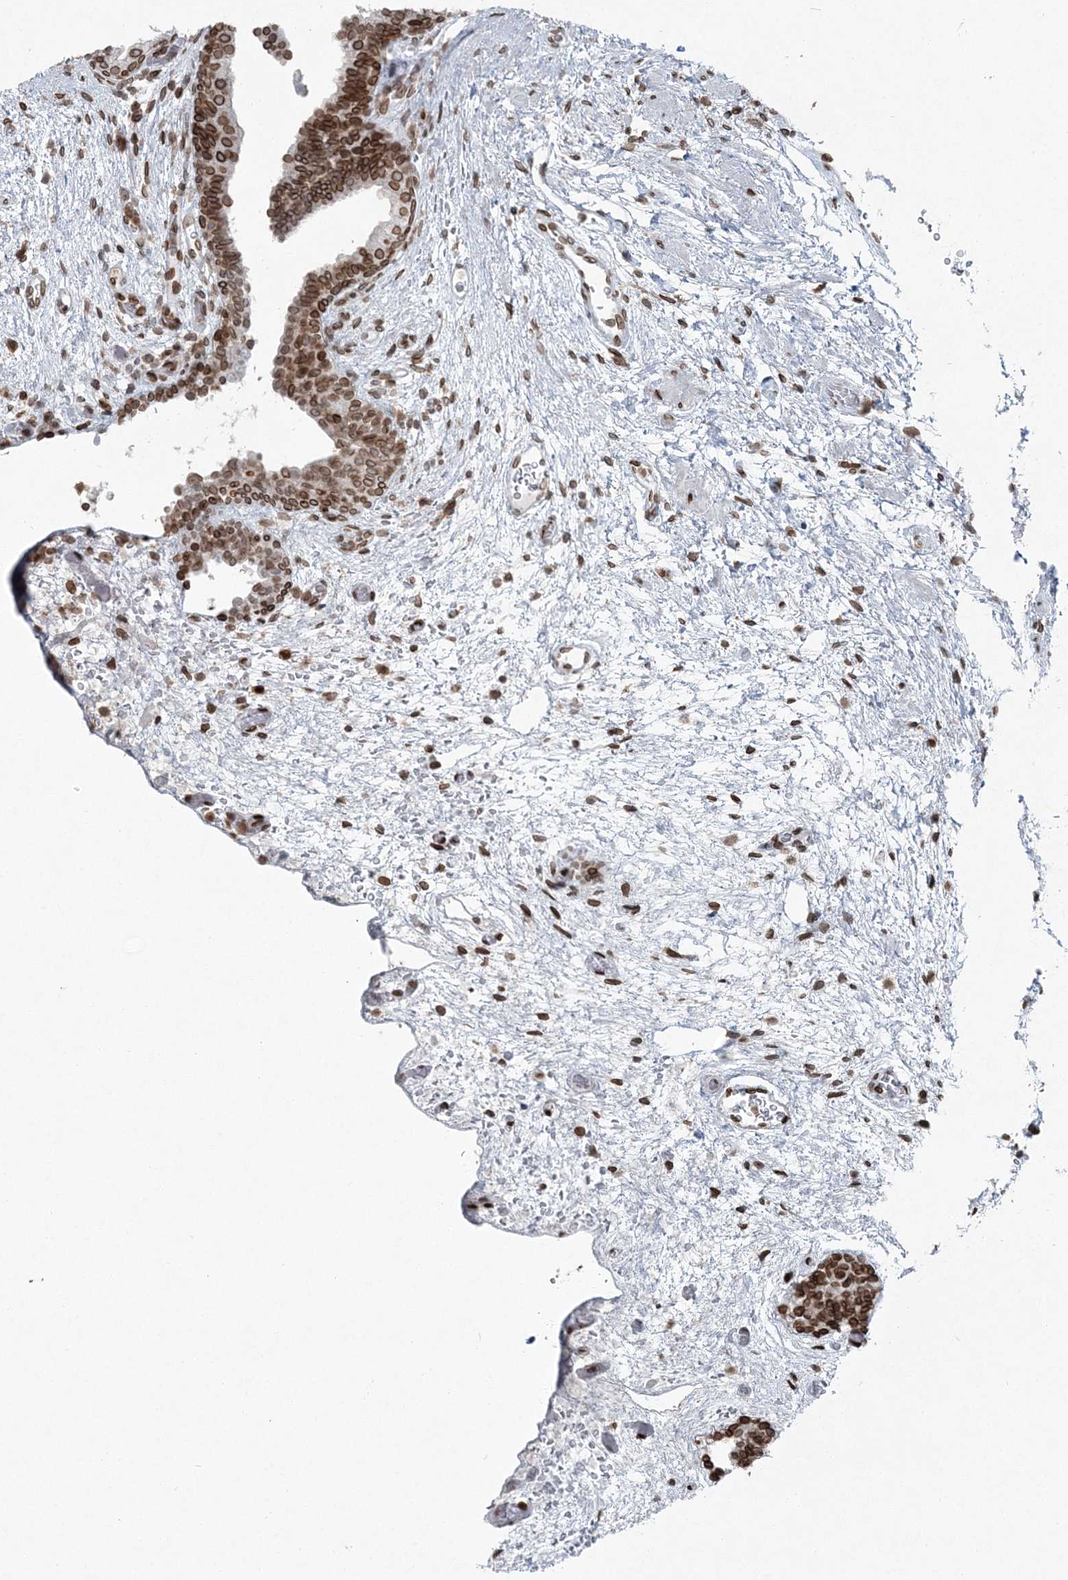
{"staining": {"intensity": "moderate", "quantity": ">75%", "location": "cytoplasmic/membranous,nuclear"}, "tissue": "prostate", "cell_type": "Glandular cells", "image_type": "normal", "snomed": [{"axis": "morphology", "description": "Normal tissue, NOS"}, {"axis": "topography", "description": "Prostate"}], "caption": "Brown immunohistochemical staining in normal prostate shows moderate cytoplasmic/membranous,nuclear expression in approximately >75% of glandular cells. Immunohistochemistry (ihc) stains the protein in brown and the nuclei are stained blue.", "gene": "GJD4", "patient": {"sex": "male", "age": 48}}